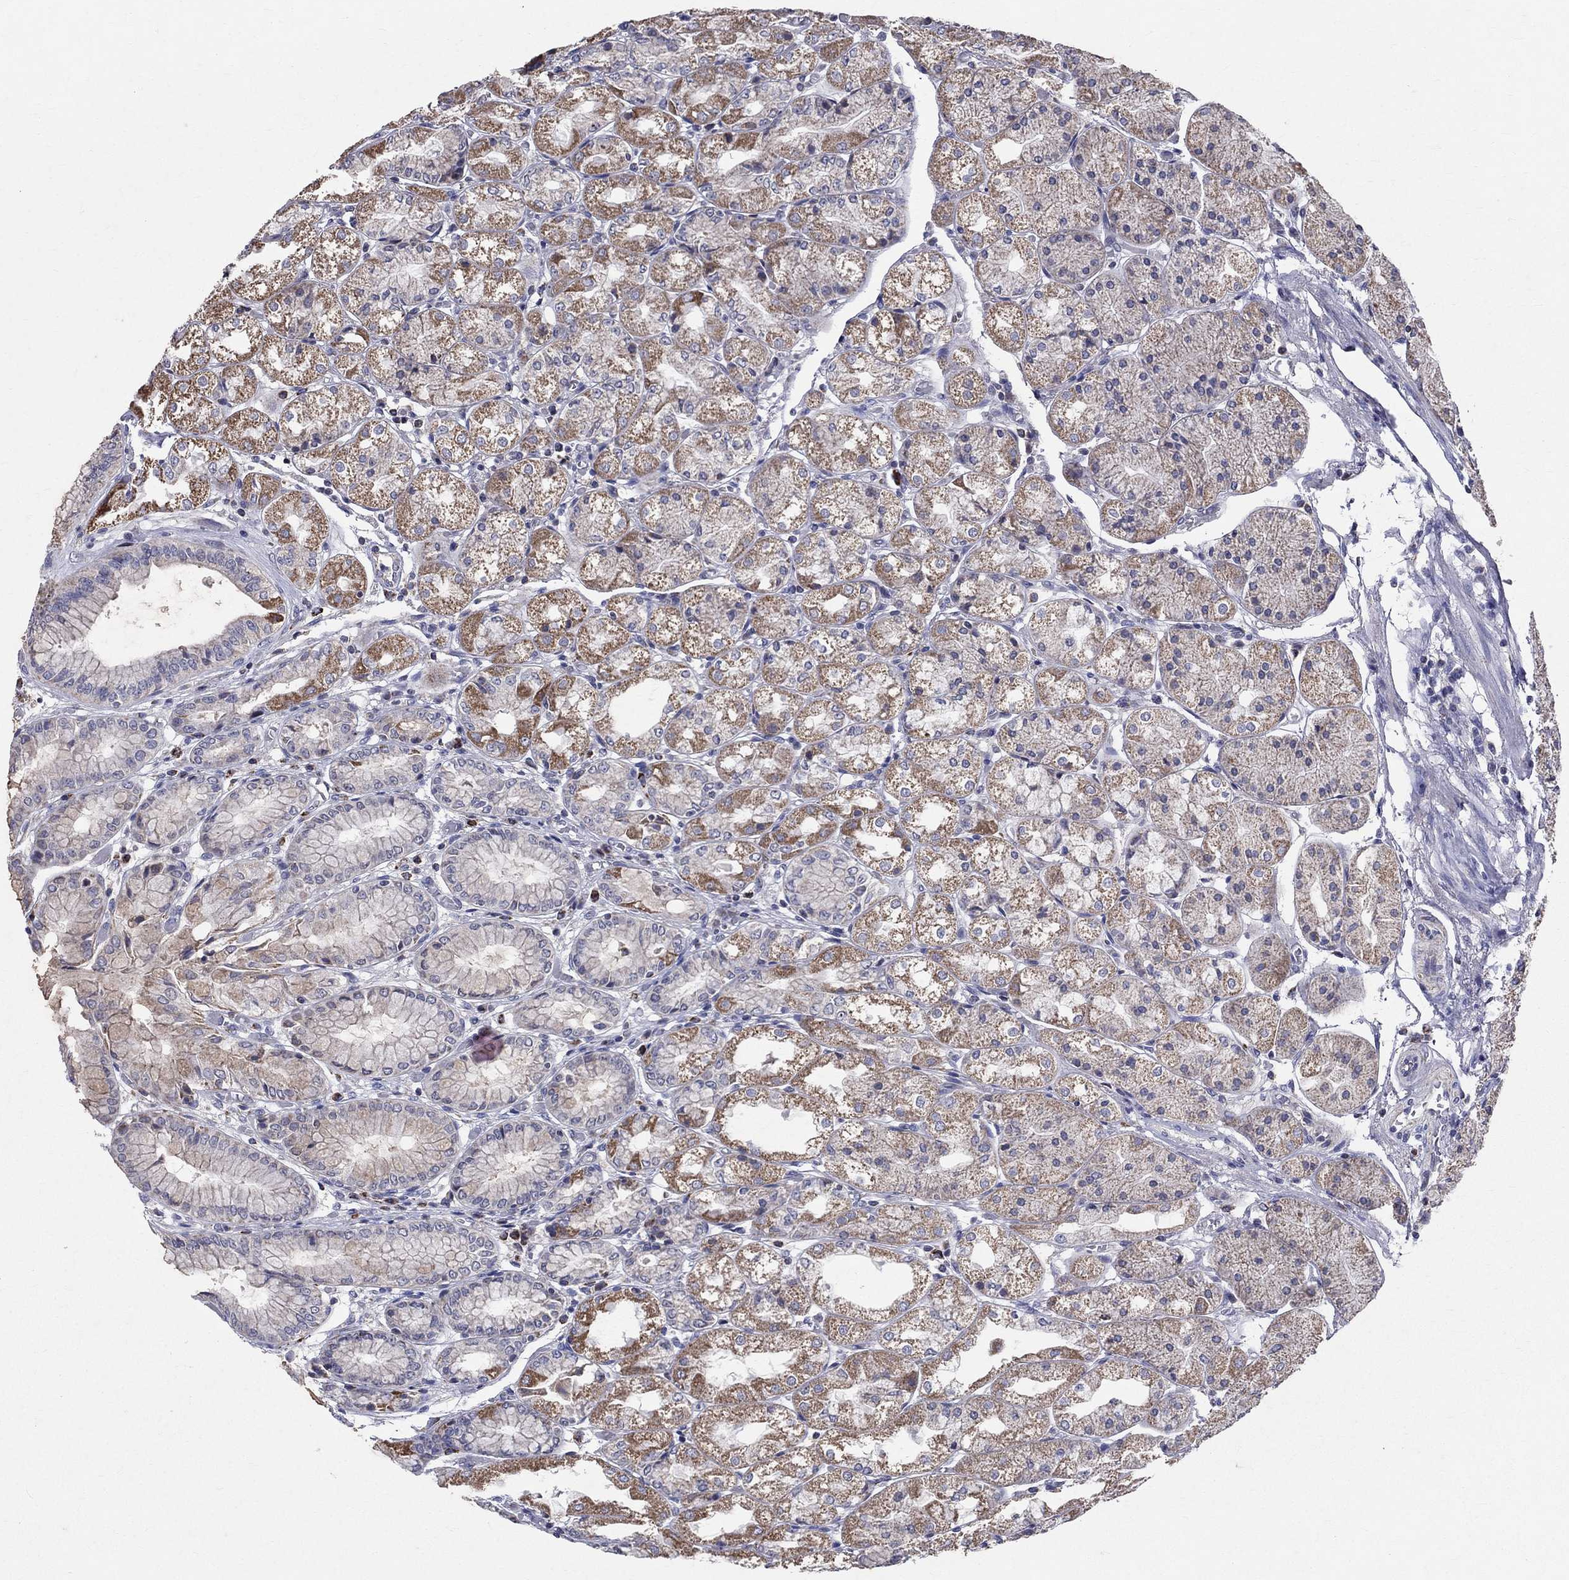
{"staining": {"intensity": "weak", "quantity": "25%-75%", "location": "cytoplasmic/membranous"}, "tissue": "stomach", "cell_type": "Glandular cells", "image_type": "normal", "snomed": [{"axis": "morphology", "description": "Normal tissue, NOS"}, {"axis": "topography", "description": "Stomach, upper"}], "caption": "Immunohistochemical staining of unremarkable human stomach reveals 25%-75% levels of weak cytoplasmic/membranous protein positivity in about 25%-75% of glandular cells. The protein of interest is stained brown, and the nuclei are stained in blue (DAB (3,3'-diaminobenzidine) IHC with brightfield microscopy, high magnification).", "gene": "SLC4A10", "patient": {"sex": "male", "age": 72}}